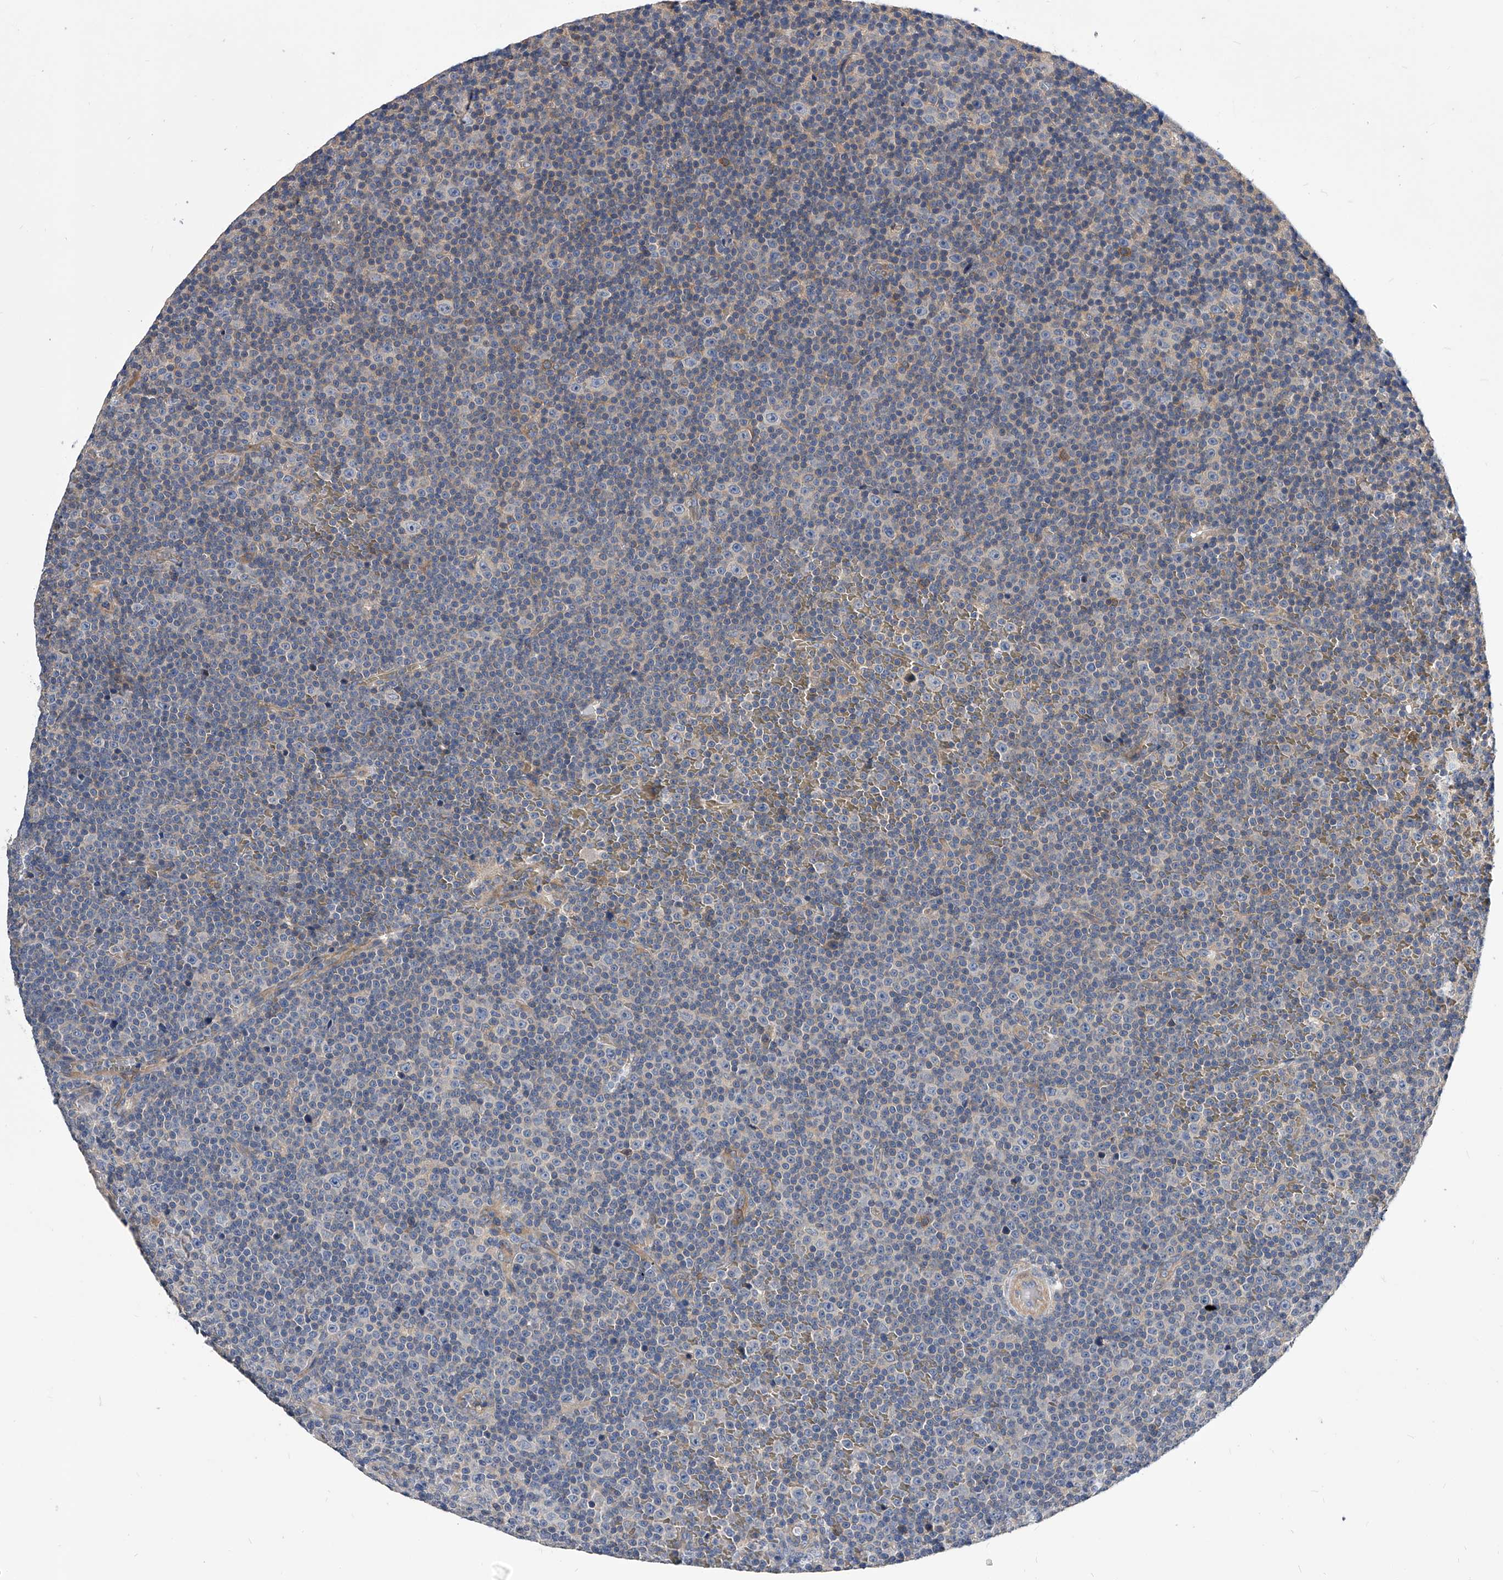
{"staining": {"intensity": "negative", "quantity": "none", "location": "none"}, "tissue": "lymphoma", "cell_type": "Tumor cells", "image_type": "cancer", "snomed": [{"axis": "morphology", "description": "Malignant lymphoma, non-Hodgkin's type, Low grade"}, {"axis": "topography", "description": "Lymph node"}], "caption": "Immunohistochemistry photomicrograph of human low-grade malignant lymphoma, non-Hodgkin's type stained for a protein (brown), which demonstrates no positivity in tumor cells. (Brightfield microscopy of DAB IHC at high magnification).", "gene": "ARL4C", "patient": {"sex": "female", "age": 67}}